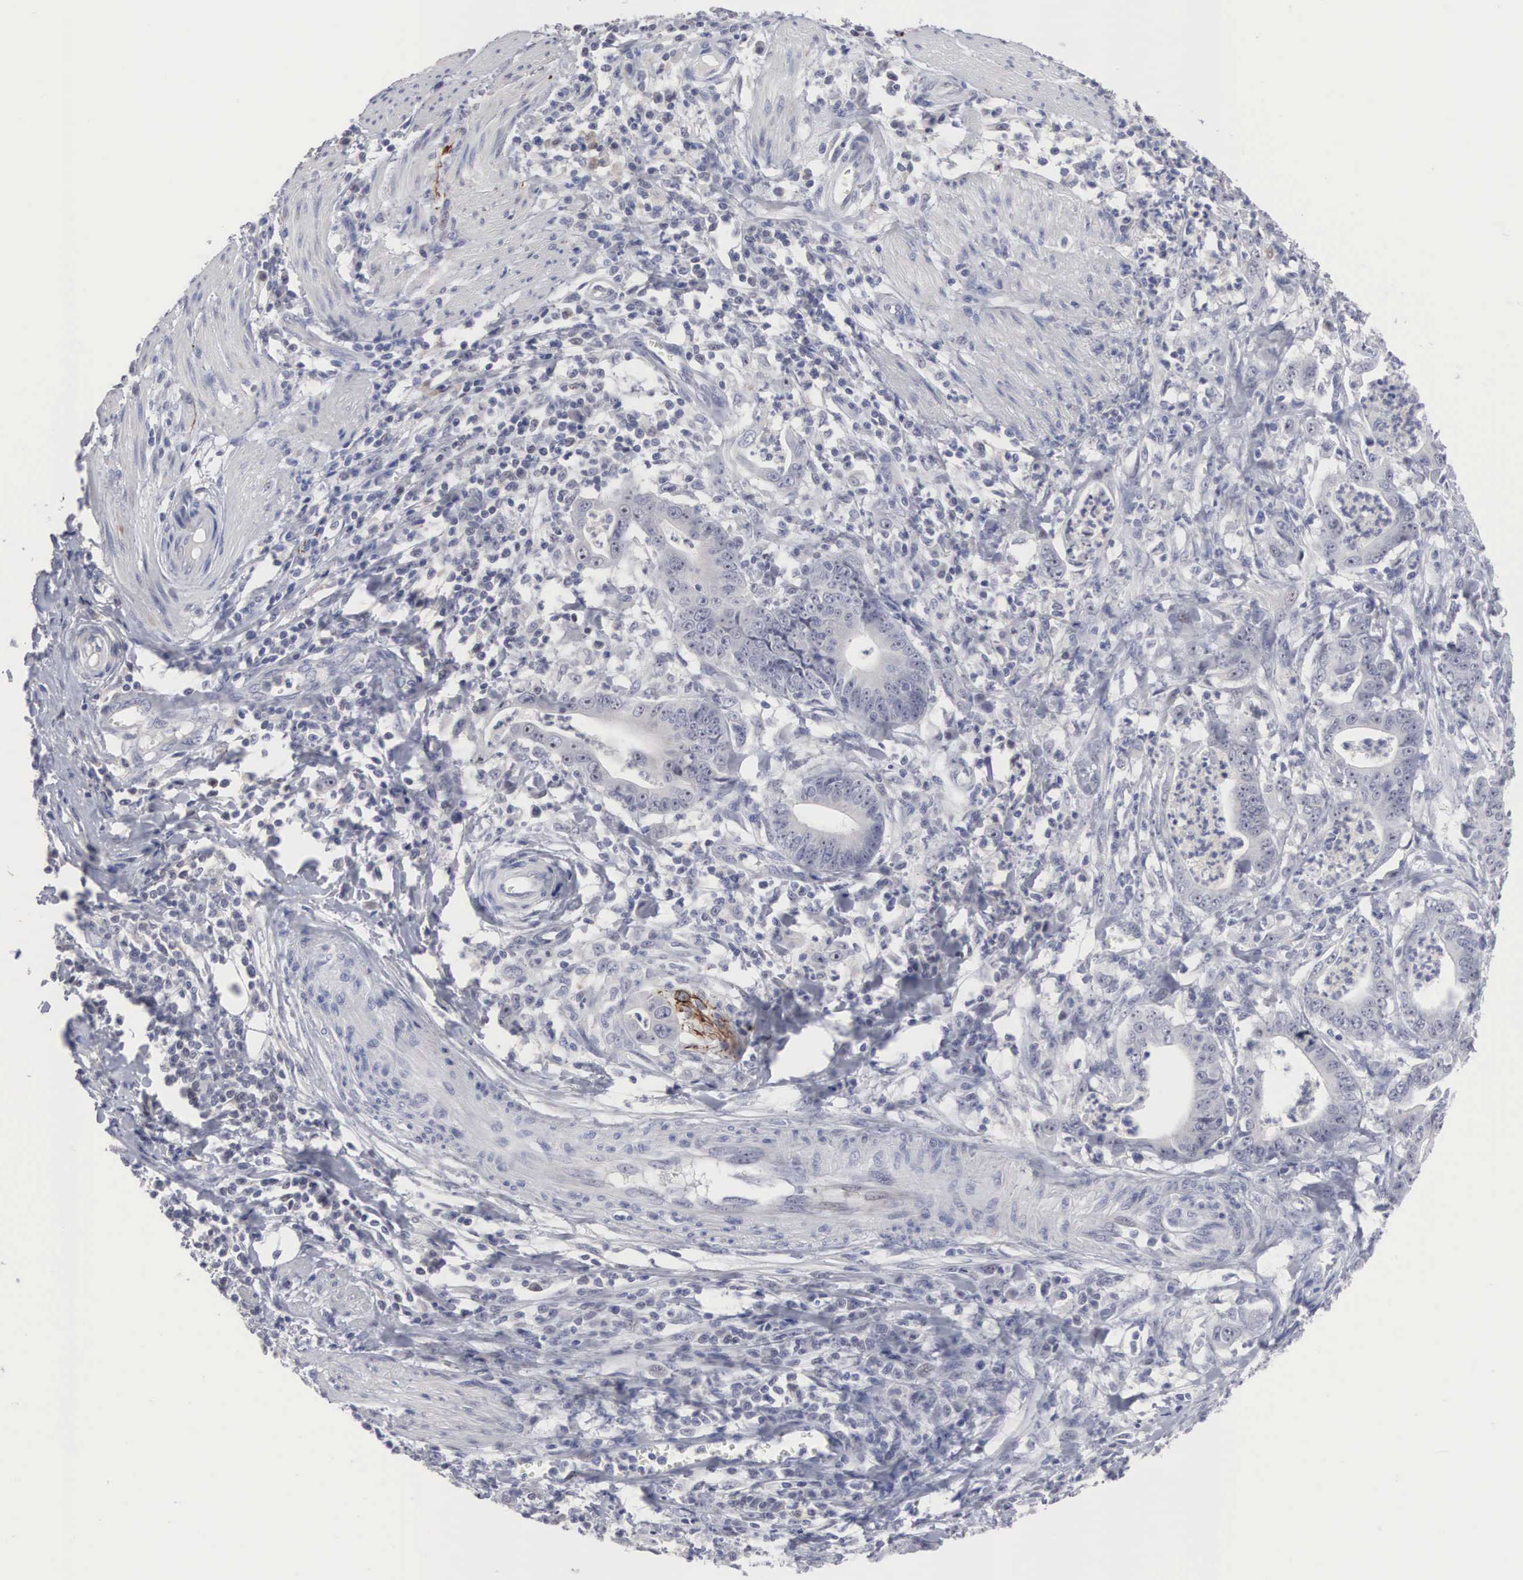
{"staining": {"intensity": "negative", "quantity": "none", "location": "none"}, "tissue": "stomach cancer", "cell_type": "Tumor cells", "image_type": "cancer", "snomed": [{"axis": "morphology", "description": "Adenocarcinoma, NOS"}, {"axis": "topography", "description": "Stomach, lower"}], "caption": "Adenocarcinoma (stomach) was stained to show a protein in brown. There is no significant staining in tumor cells. The staining was performed using DAB (3,3'-diaminobenzidine) to visualize the protein expression in brown, while the nuclei were stained in blue with hematoxylin (Magnification: 20x).", "gene": "ACOT4", "patient": {"sex": "female", "age": 86}}